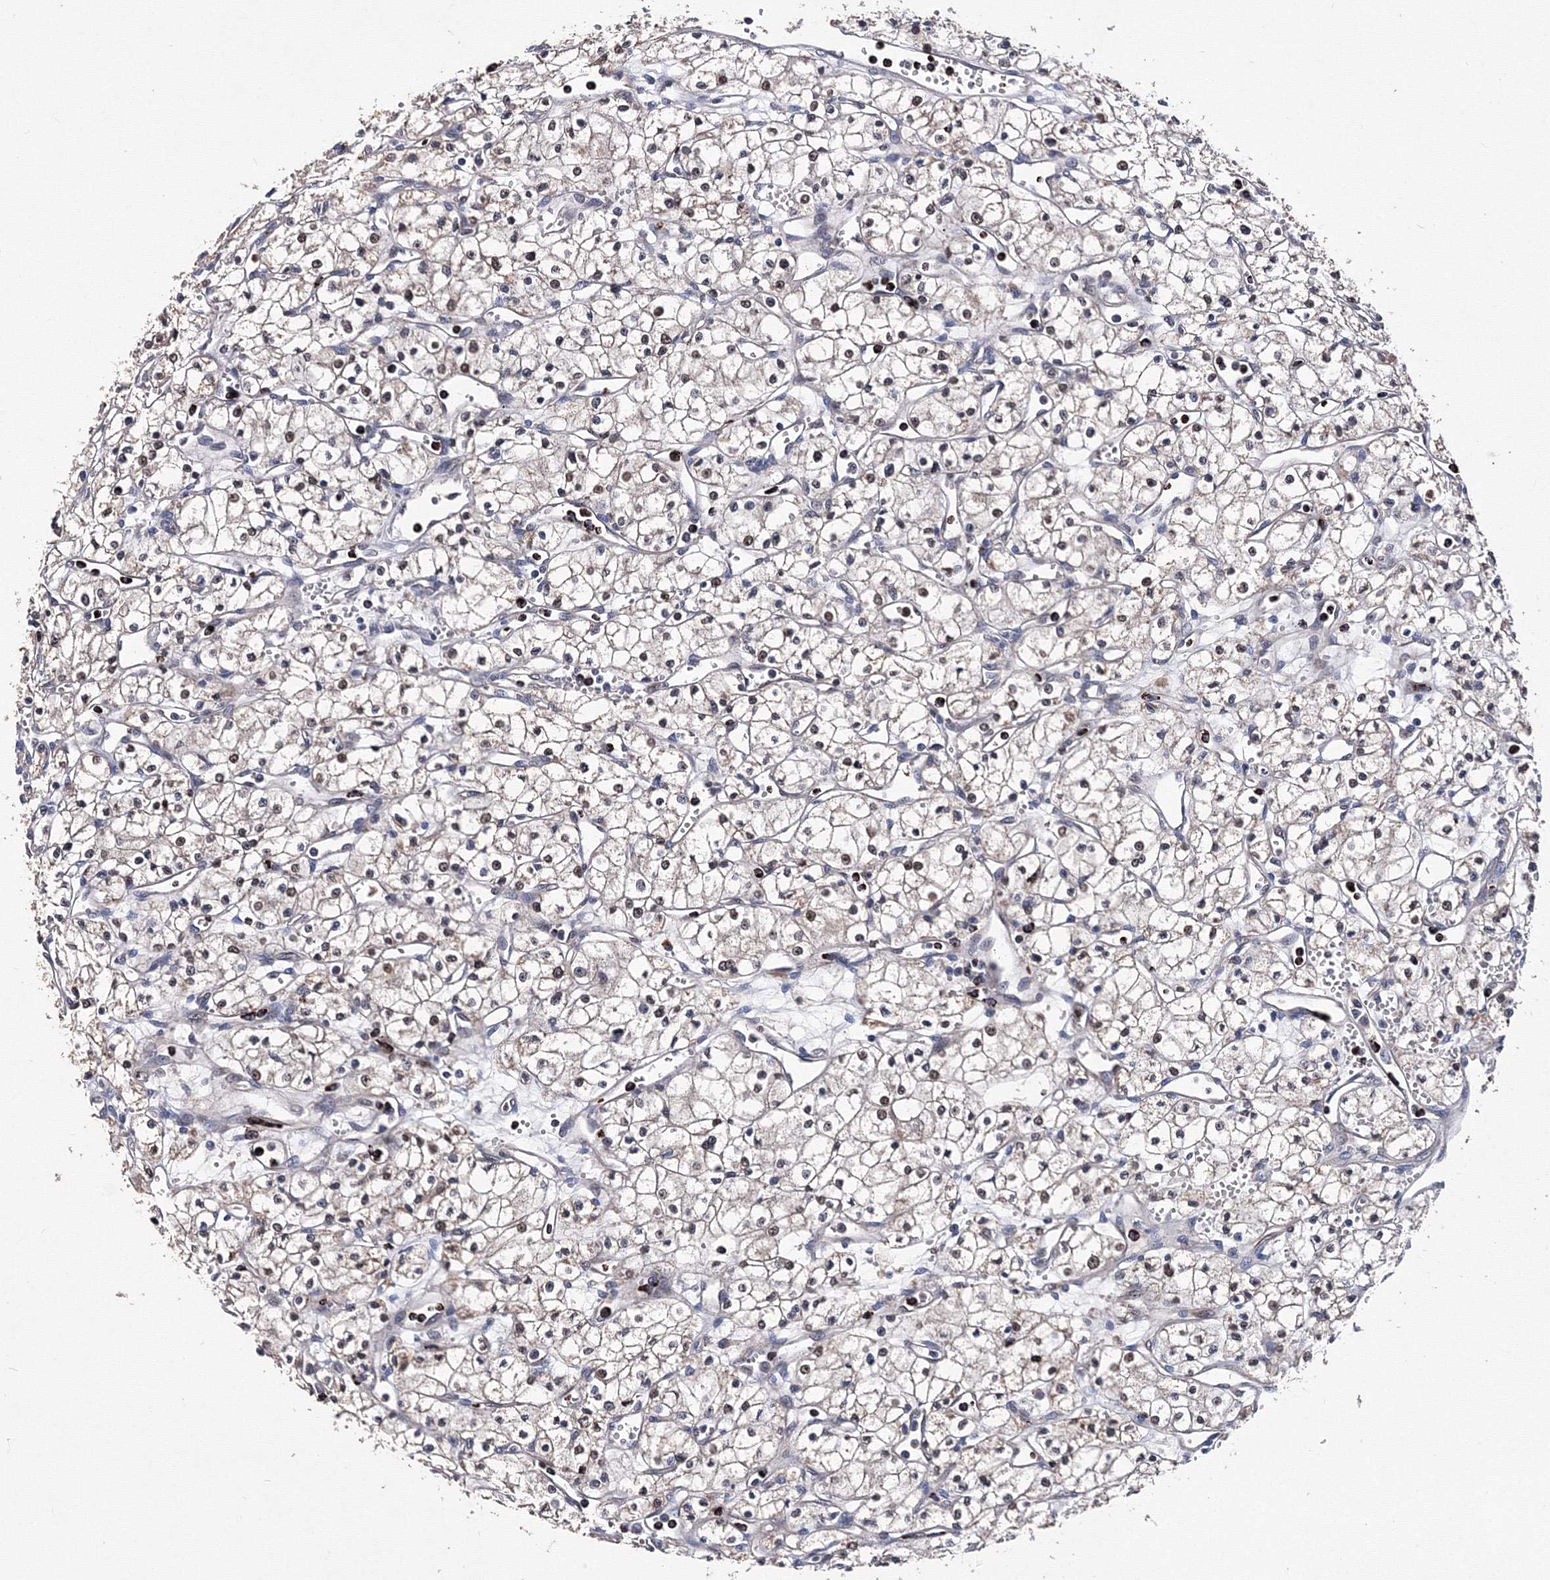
{"staining": {"intensity": "negative", "quantity": "none", "location": "none"}, "tissue": "renal cancer", "cell_type": "Tumor cells", "image_type": "cancer", "snomed": [{"axis": "morphology", "description": "Adenocarcinoma, NOS"}, {"axis": "topography", "description": "Kidney"}], "caption": "This is an IHC photomicrograph of adenocarcinoma (renal). There is no positivity in tumor cells.", "gene": "PHYKPL", "patient": {"sex": "male", "age": 59}}